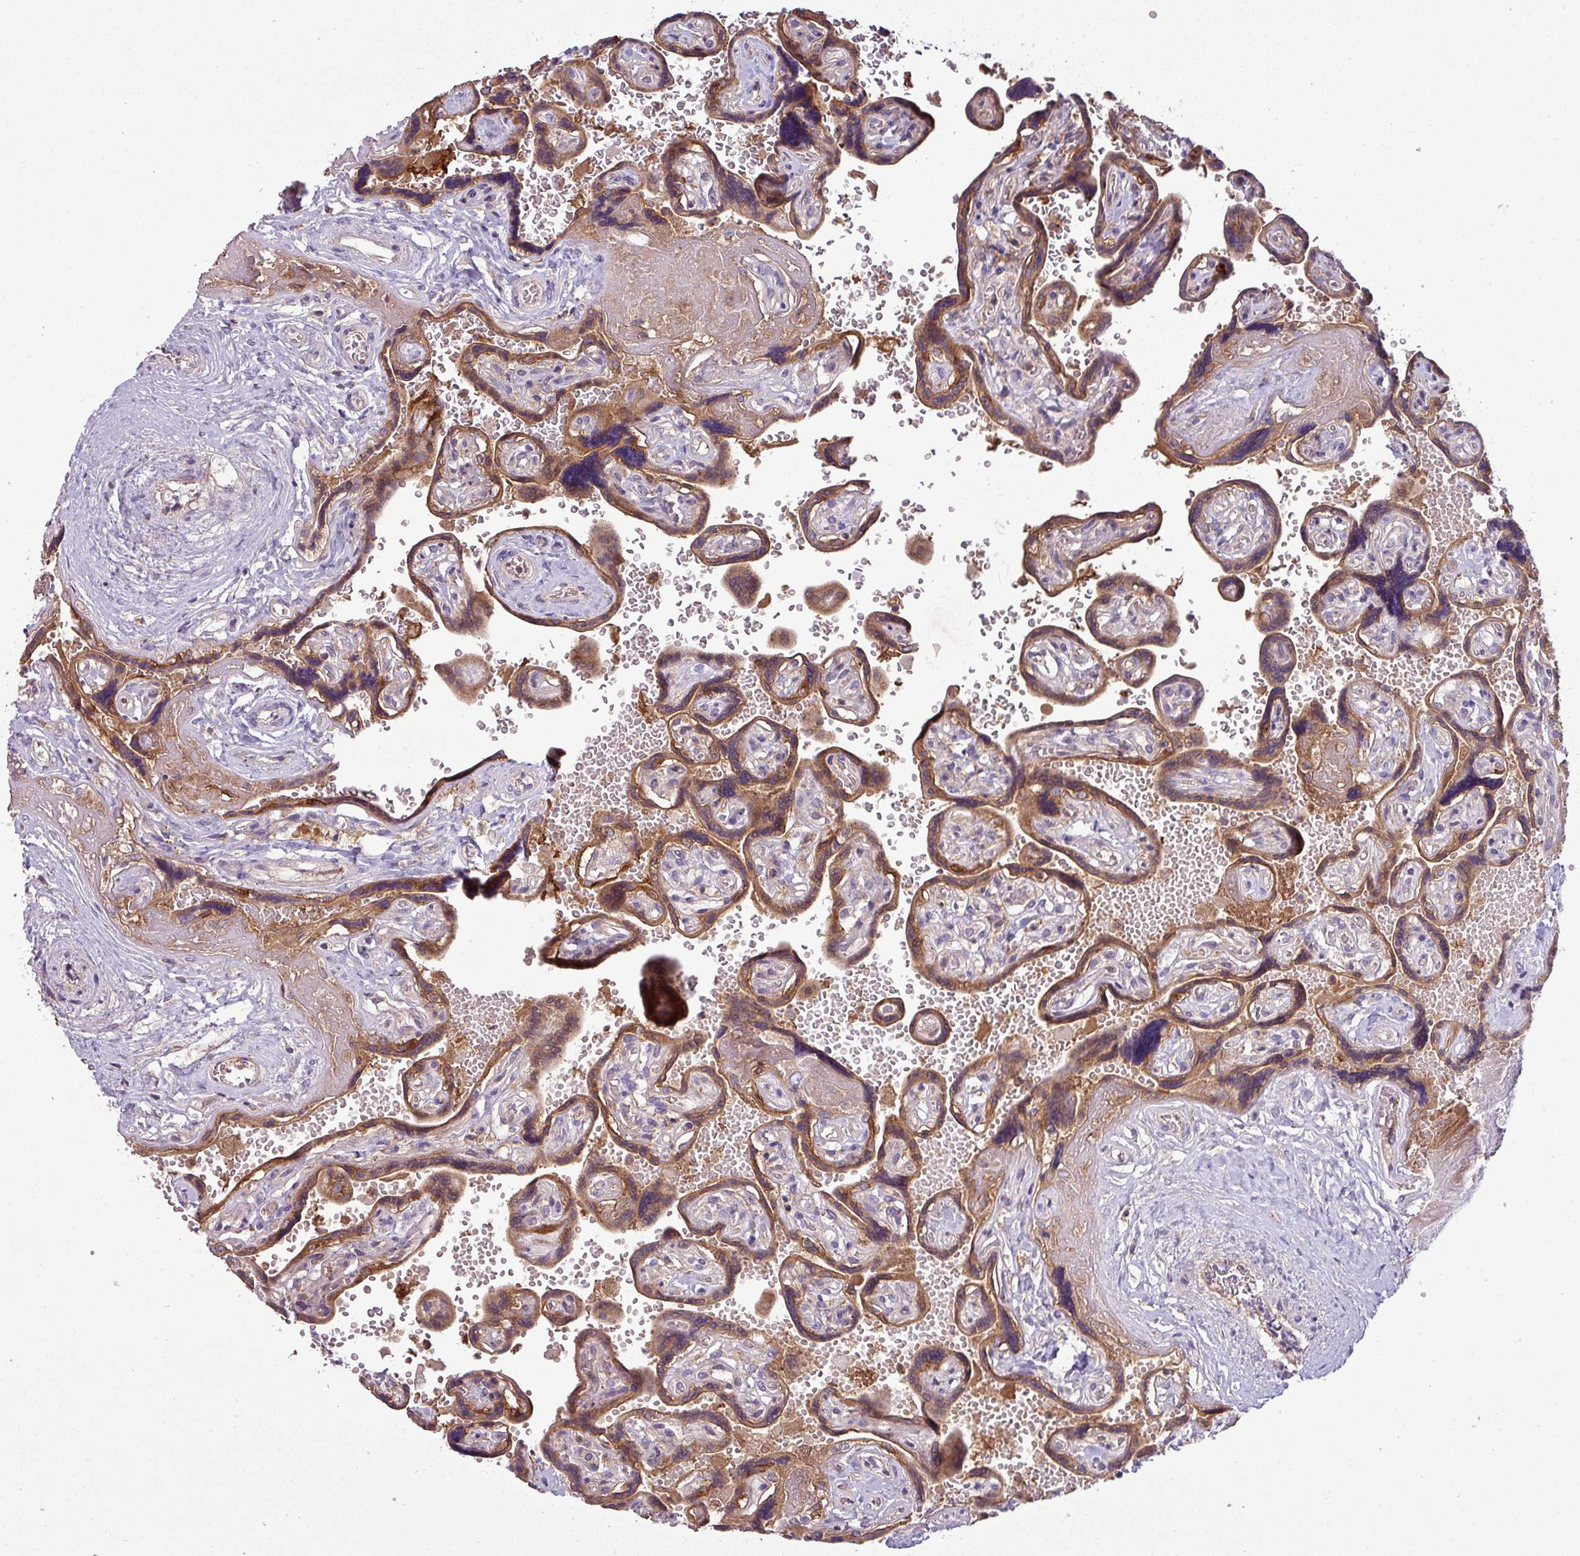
{"staining": {"intensity": "moderate", "quantity": ">75%", "location": "cytoplasmic/membranous"}, "tissue": "placenta", "cell_type": "Trophoblastic cells", "image_type": "normal", "snomed": [{"axis": "morphology", "description": "Normal tissue, NOS"}, {"axis": "topography", "description": "Placenta"}], "caption": "An image of placenta stained for a protein displays moderate cytoplasmic/membranous brown staining in trophoblastic cells. (brown staining indicates protein expression, while blue staining denotes nuclei).", "gene": "LRRC74B", "patient": {"sex": "female", "age": 32}}